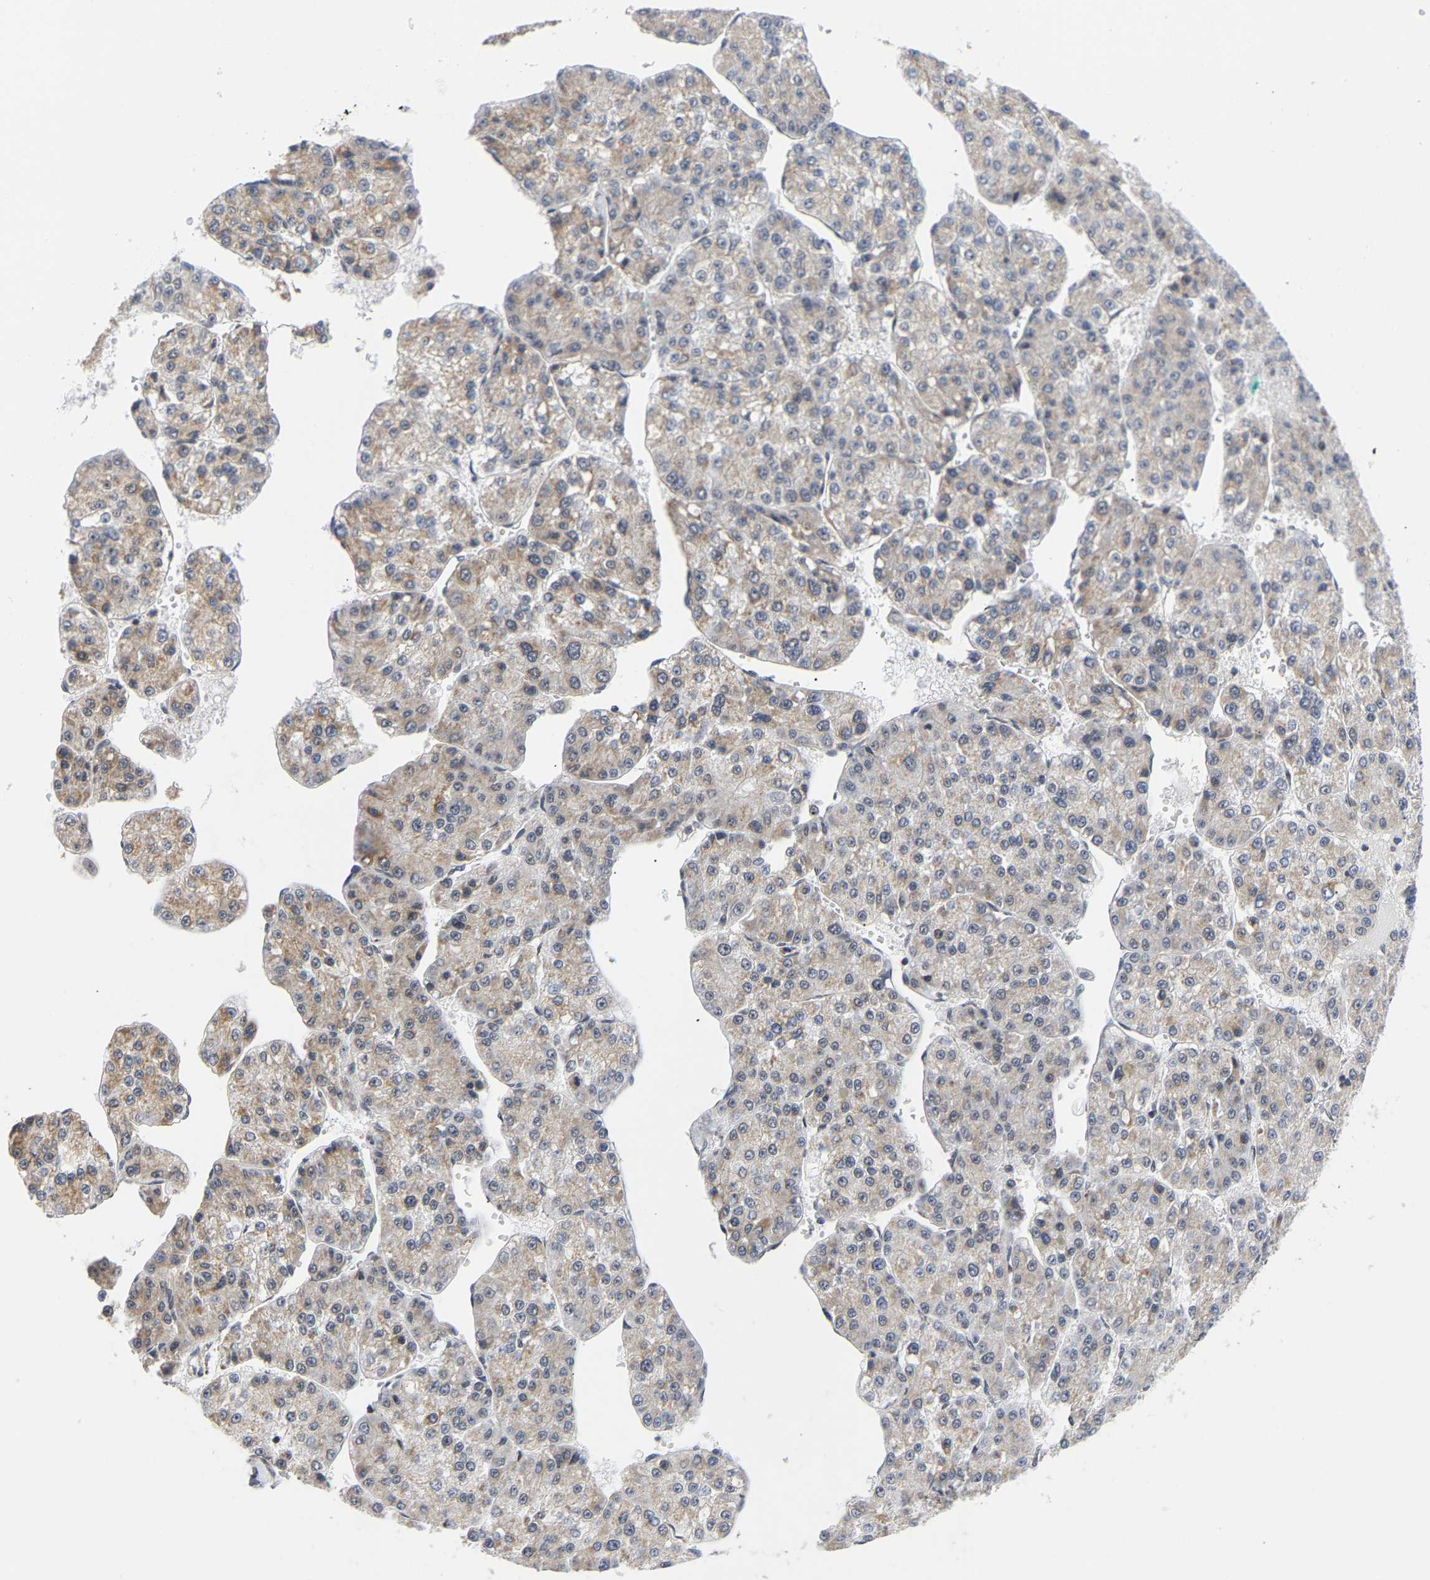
{"staining": {"intensity": "weak", "quantity": ">75%", "location": "cytoplasmic/membranous"}, "tissue": "liver cancer", "cell_type": "Tumor cells", "image_type": "cancer", "snomed": [{"axis": "morphology", "description": "Carcinoma, Hepatocellular, NOS"}, {"axis": "topography", "description": "Liver"}], "caption": "Immunohistochemical staining of human hepatocellular carcinoma (liver) shows low levels of weak cytoplasmic/membranous protein expression in about >75% of tumor cells.", "gene": "PCNT", "patient": {"sex": "female", "age": 73}}